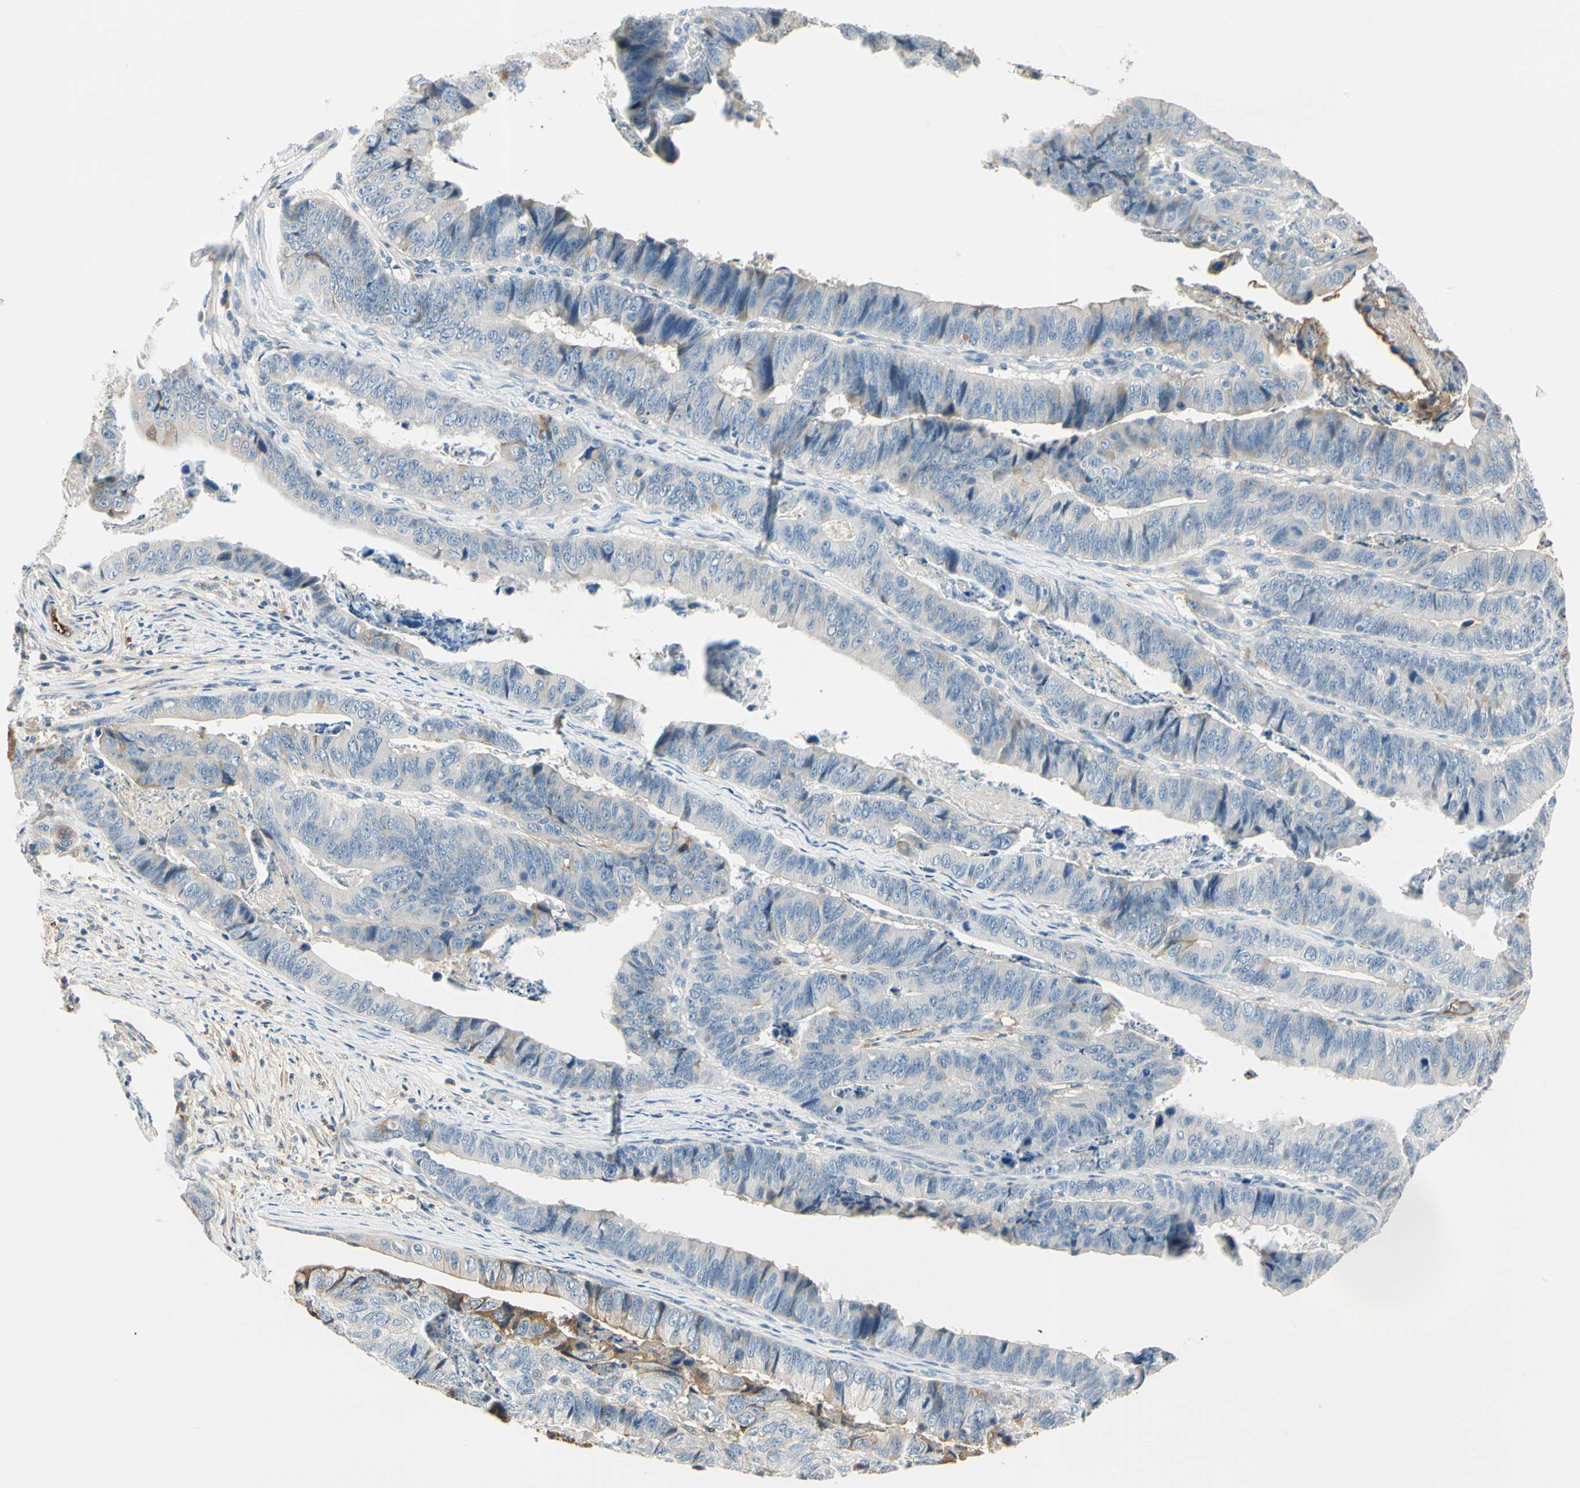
{"staining": {"intensity": "moderate", "quantity": "<25%", "location": "cytoplasmic/membranous"}, "tissue": "stomach cancer", "cell_type": "Tumor cells", "image_type": "cancer", "snomed": [{"axis": "morphology", "description": "Adenocarcinoma, NOS"}, {"axis": "topography", "description": "Stomach, lower"}], "caption": "This photomicrograph exhibits immunohistochemistry (IHC) staining of adenocarcinoma (stomach), with low moderate cytoplasmic/membranous staining in about <25% of tumor cells.", "gene": "LAMB3", "patient": {"sex": "male", "age": 77}}